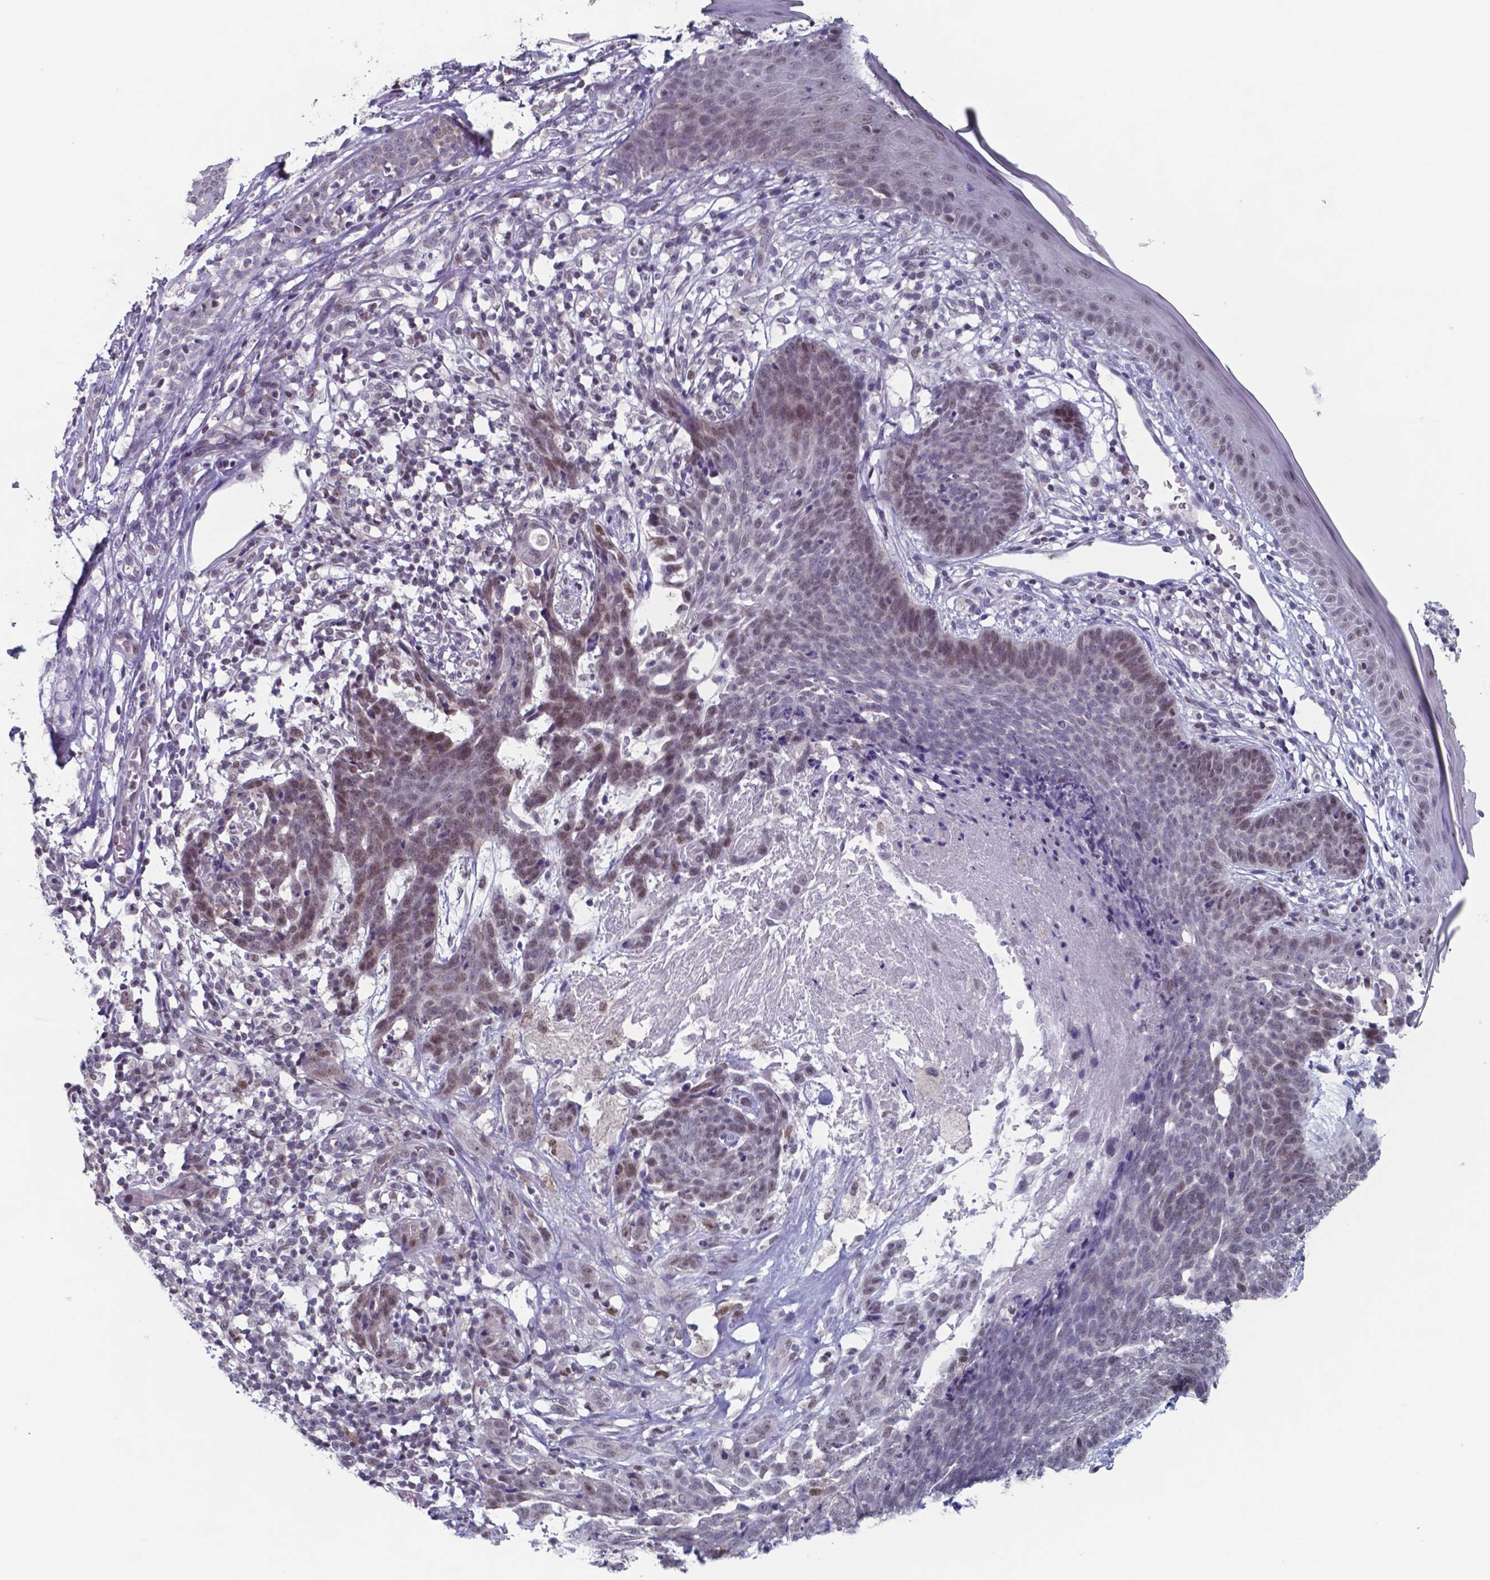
{"staining": {"intensity": "weak", "quantity": "25%-75%", "location": "nuclear"}, "tissue": "skin cancer", "cell_type": "Tumor cells", "image_type": "cancer", "snomed": [{"axis": "morphology", "description": "Basal cell carcinoma"}, {"axis": "topography", "description": "Skin"}], "caption": "Human skin cancer (basal cell carcinoma) stained with a brown dye demonstrates weak nuclear positive positivity in approximately 25%-75% of tumor cells.", "gene": "TDP2", "patient": {"sex": "male", "age": 85}}